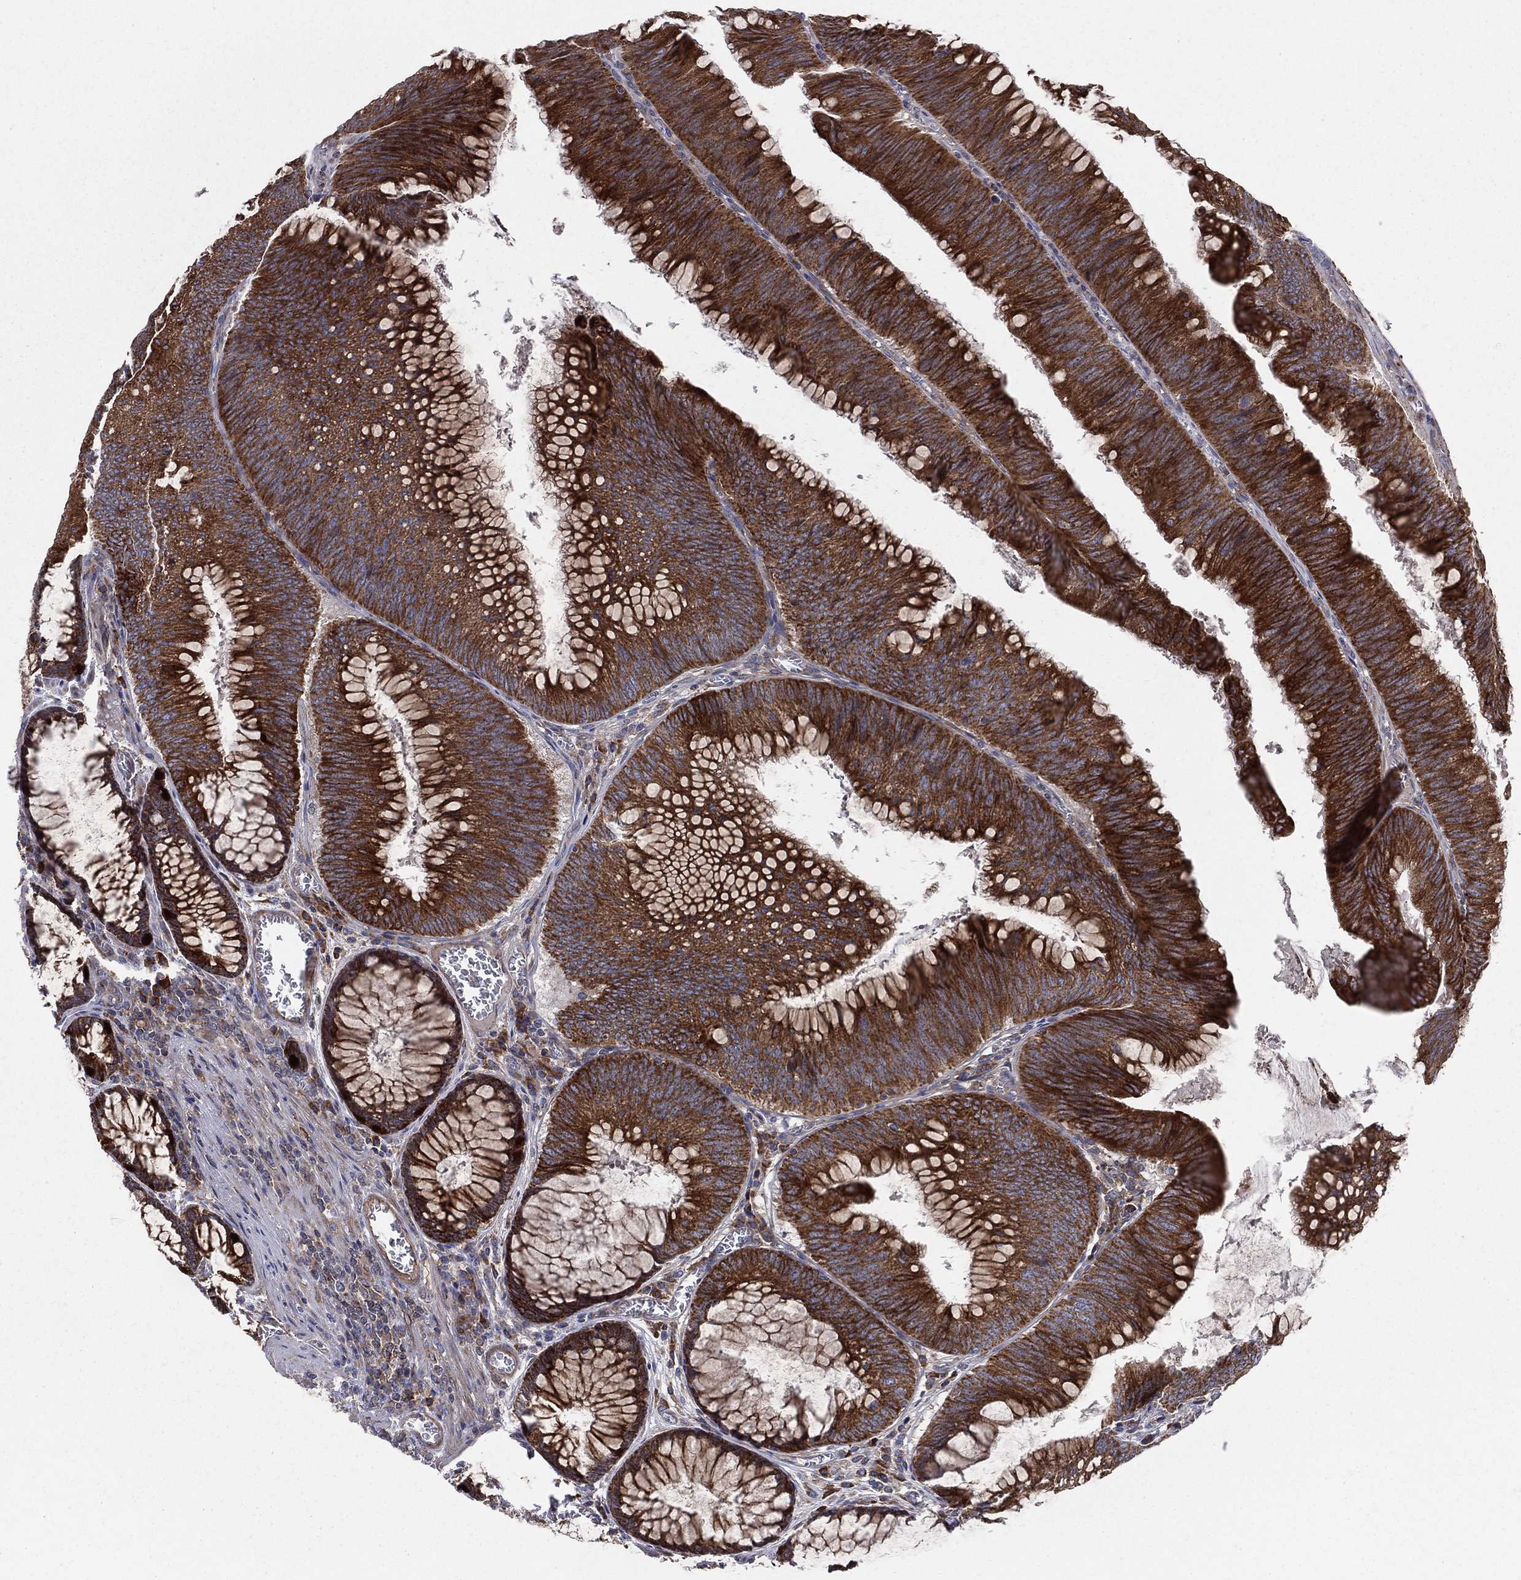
{"staining": {"intensity": "strong", "quantity": ">75%", "location": "cytoplasmic/membranous"}, "tissue": "colorectal cancer", "cell_type": "Tumor cells", "image_type": "cancer", "snomed": [{"axis": "morphology", "description": "Adenocarcinoma, NOS"}, {"axis": "topography", "description": "Rectum"}], "caption": "Strong cytoplasmic/membranous expression is seen in approximately >75% of tumor cells in colorectal adenocarcinoma.", "gene": "MIX23", "patient": {"sex": "female", "age": 72}}